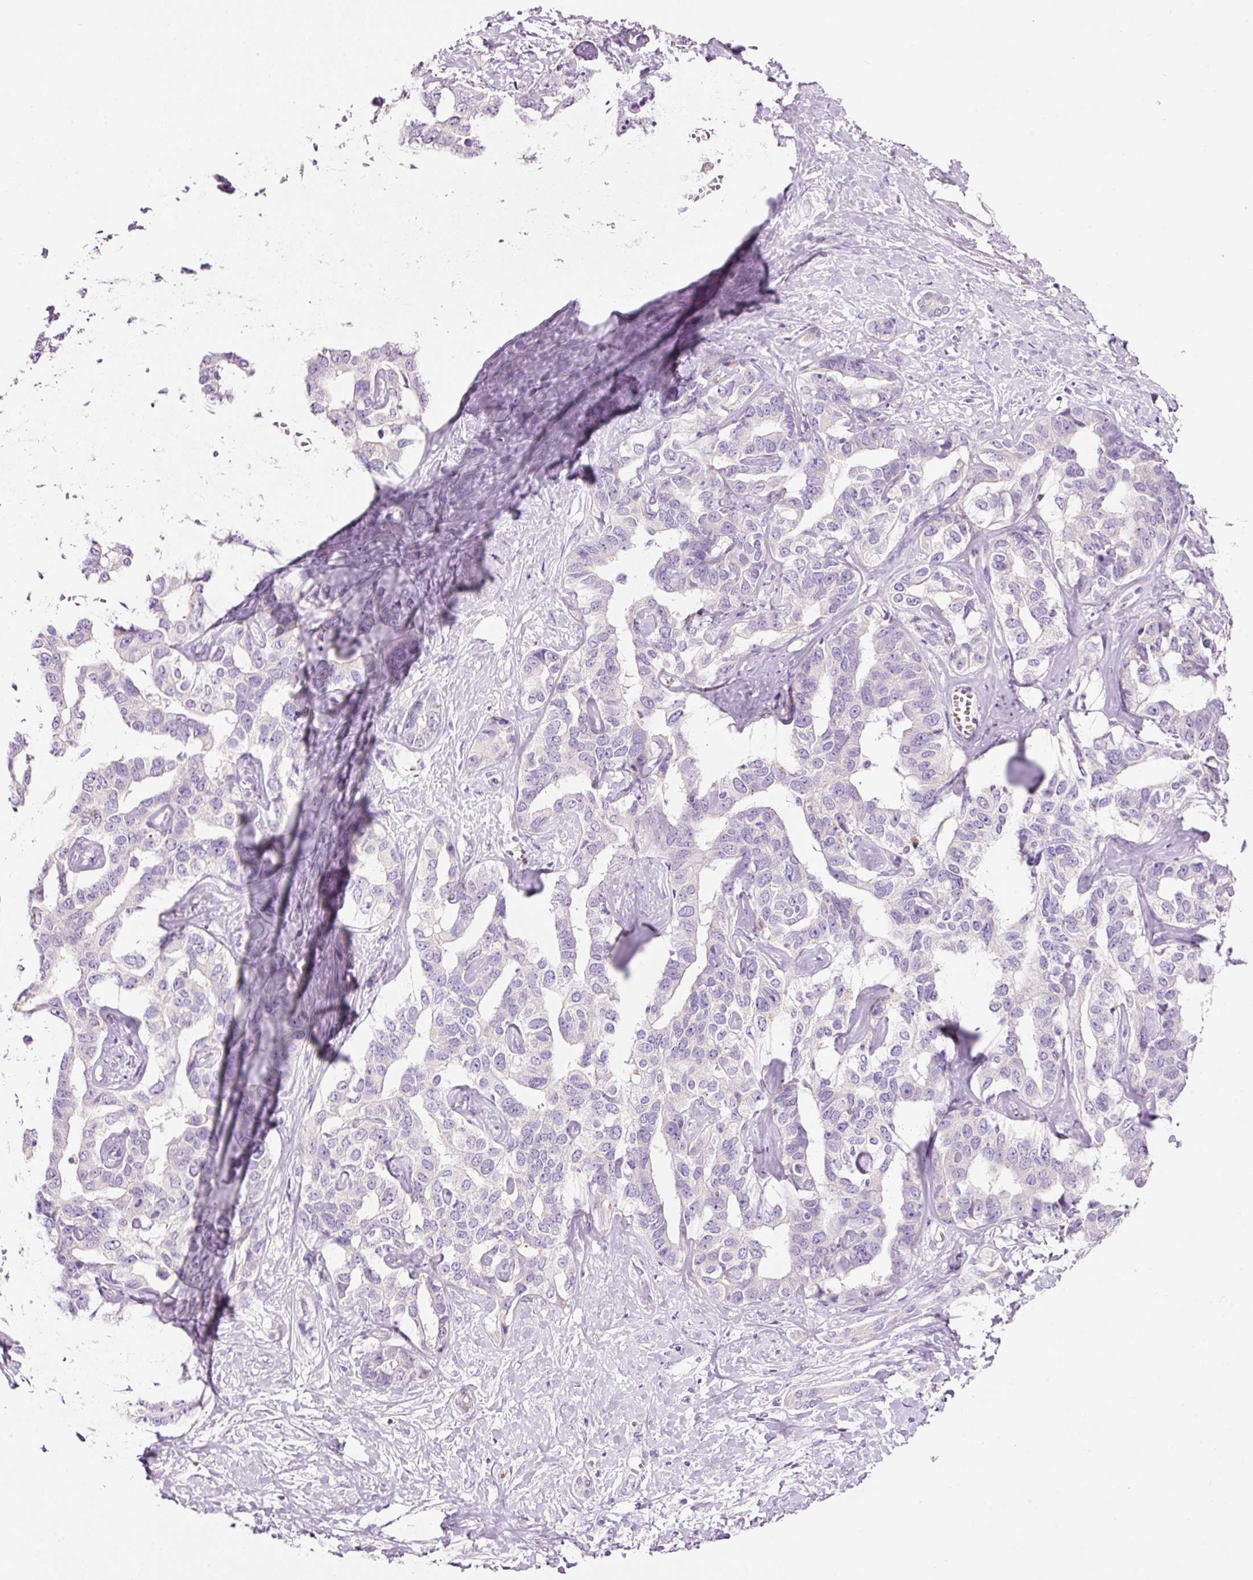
{"staining": {"intensity": "negative", "quantity": "none", "location": "none"}, "tissue": "liver cancer", "cell_type": "Tumor cells", "image_type": "cancer", "snomed": [{"axis": "morphology", "description": "Cholangiocarcinoma"}, {"axis": "topography", "description": "Liver"}], "caption": "The immunohistochemistry histopathology image has no significant expression in tumor cells of cholangiocarcinoma (liver) tissue. (Brightfield microscopy of DAB (3,3'-diaminobenzidine) immunohistochemistry (IHC) at high magnification).", "gene": "TENT5C", "patient": {"sex": "male", "age": 59}}